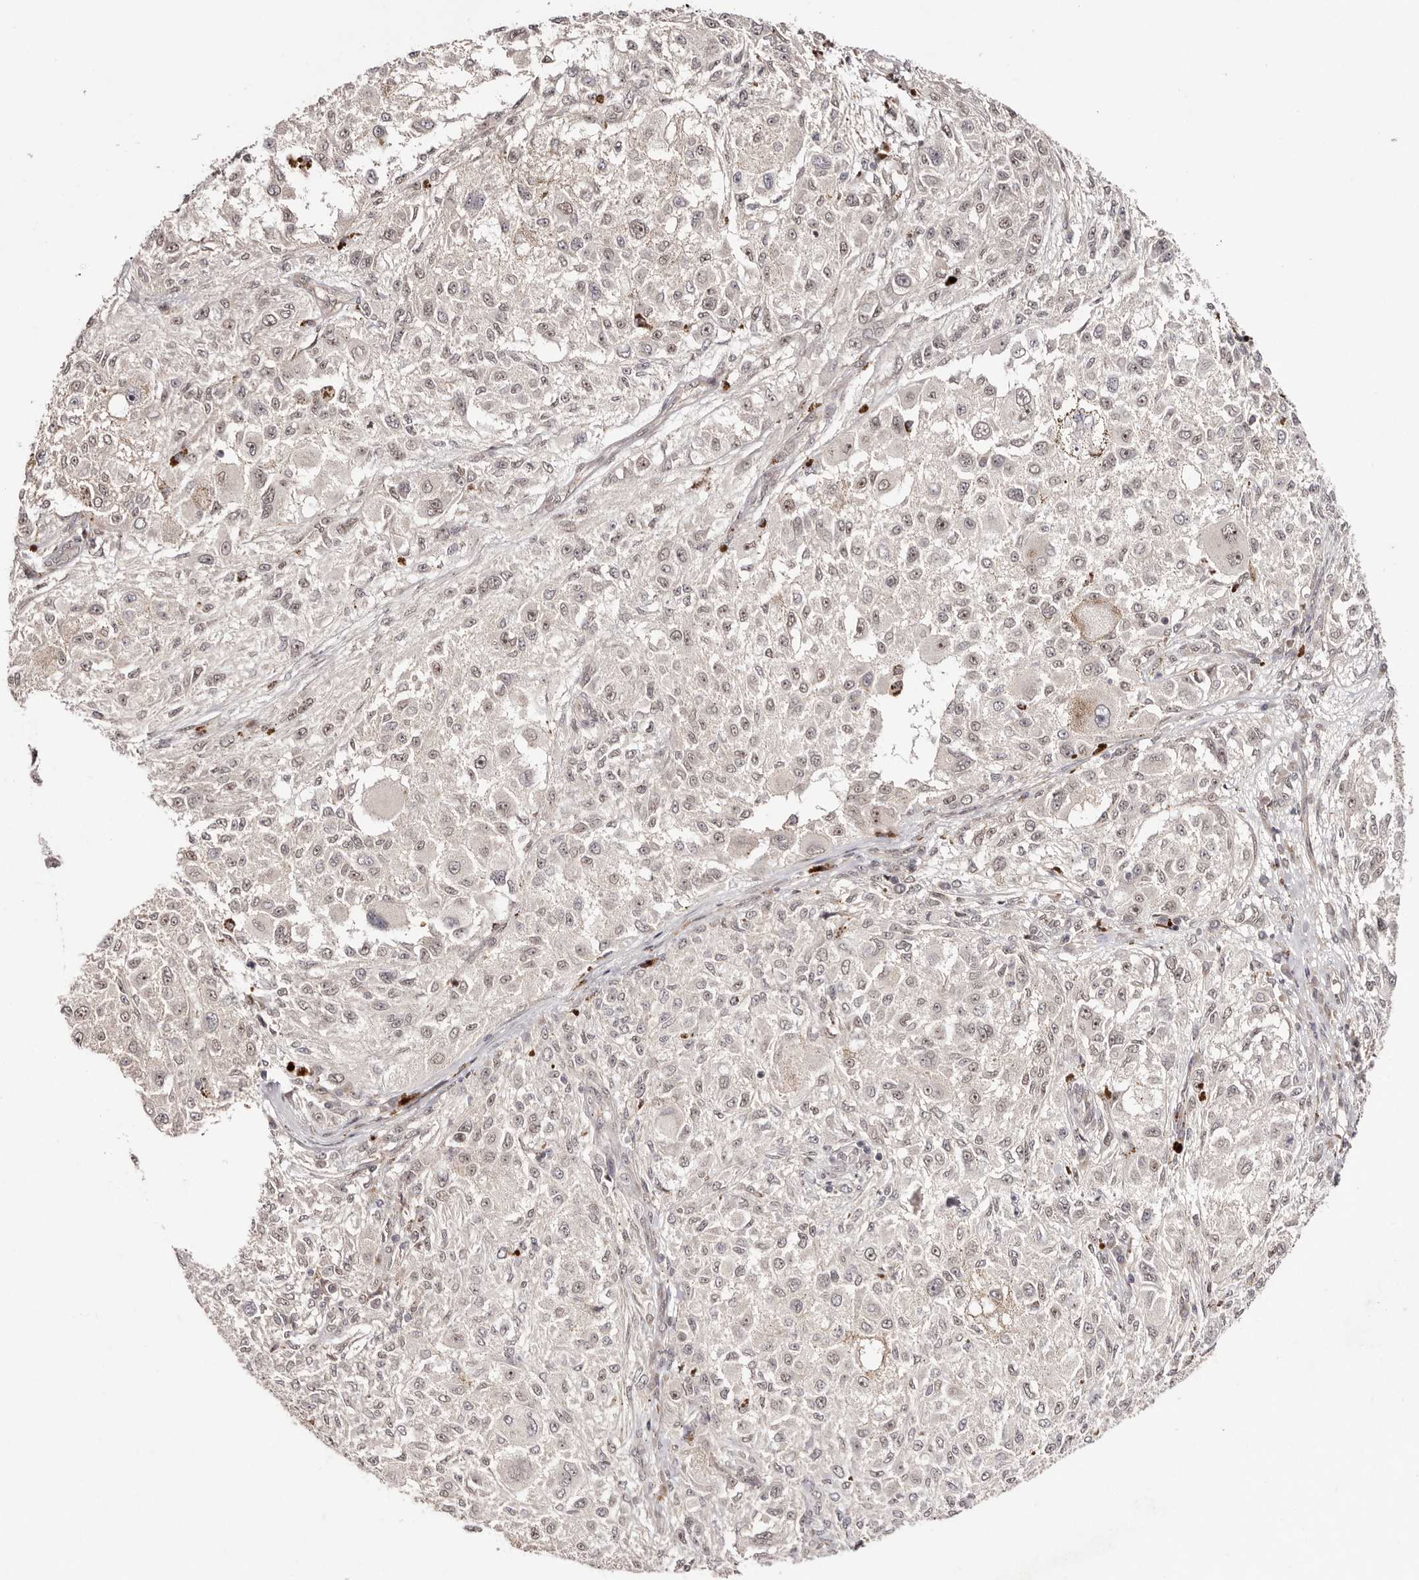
{"staining": {"intensity": "weak", "quantity": "25%-75%", "location": "nuclear"}, "tissue": "melanoma", "cell_type": "Tumor cells", "image_type": "cancer", "snomed": [{"axis": "morphology", "description": "Necrosis, NOS"}, {"axis": "morphology", "description": "Malignant melanoma, NOS"}, {"axis": "topography", "description": "Skin"}], "caption": "Brown immunohistochemical staining in malignant melanoma exhibits weak nuclear expression in about 25%-75% of tumor cells.", "gene": "EGR3", "patient": {"sex": "female", "age": 87}}